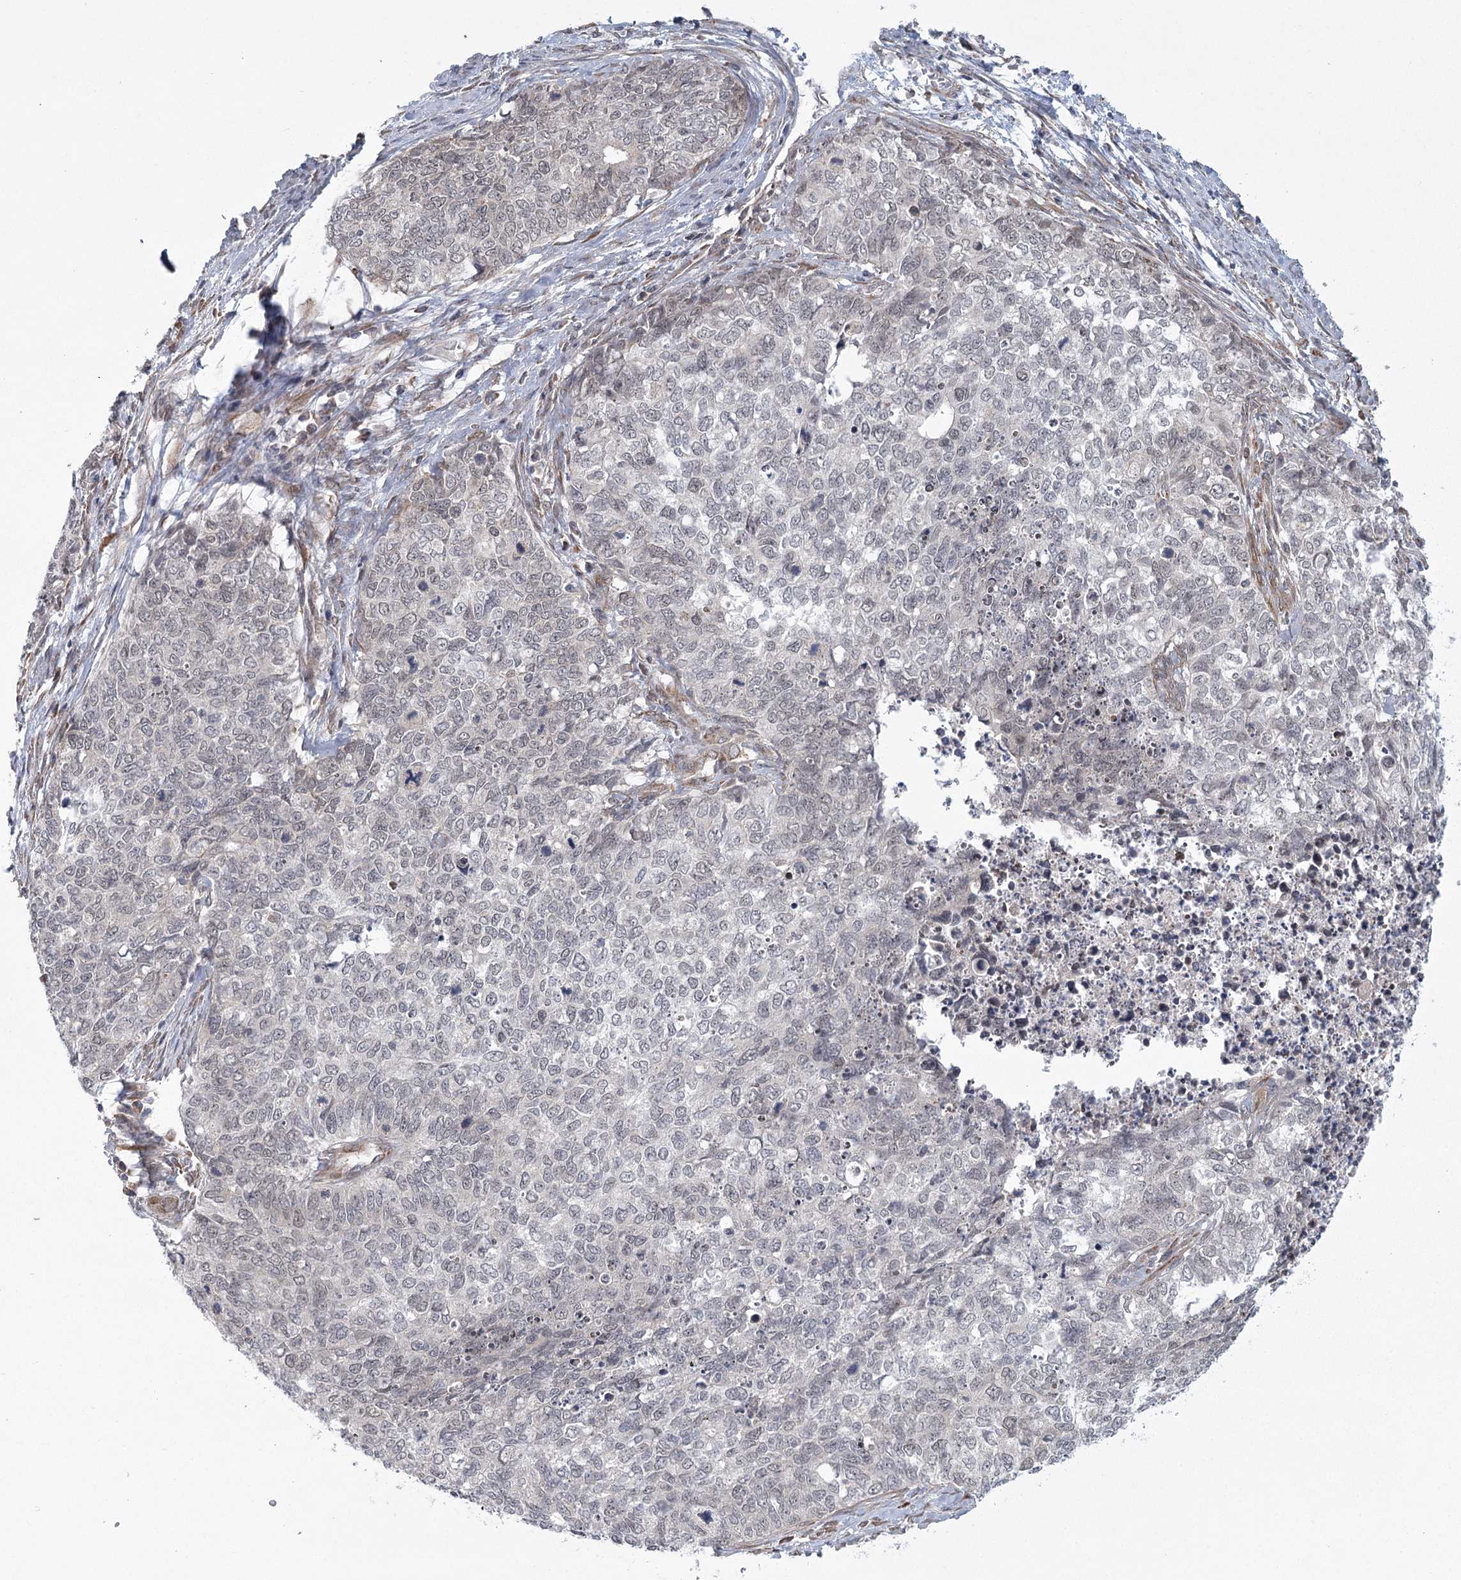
{"staining": {"intensity": "negative", "quantity": "none", "location": "none"}, "tissue": "cervical cancer", "cell_type": "Tumor cells", "image_type": "cancer", "snomed": [{"axis": "morphology", "description": "Squamous cell carcinoma, NOS"}, {"axis": "topography", "description": "Cervix"}], "caption": "DAB (3,3'-diaminobenzidine) immunohistochemical staining of human squamous cell carcinoma (cervical) exhibits no significant positivity in tumor cells. (Brightfield microscopy of DAB (3,3'-diaminobenzidine) immunohistochemistry (IHC) at high magnification).", "gene": "MED28", "patient": {"sex": "female", "age": 63}}